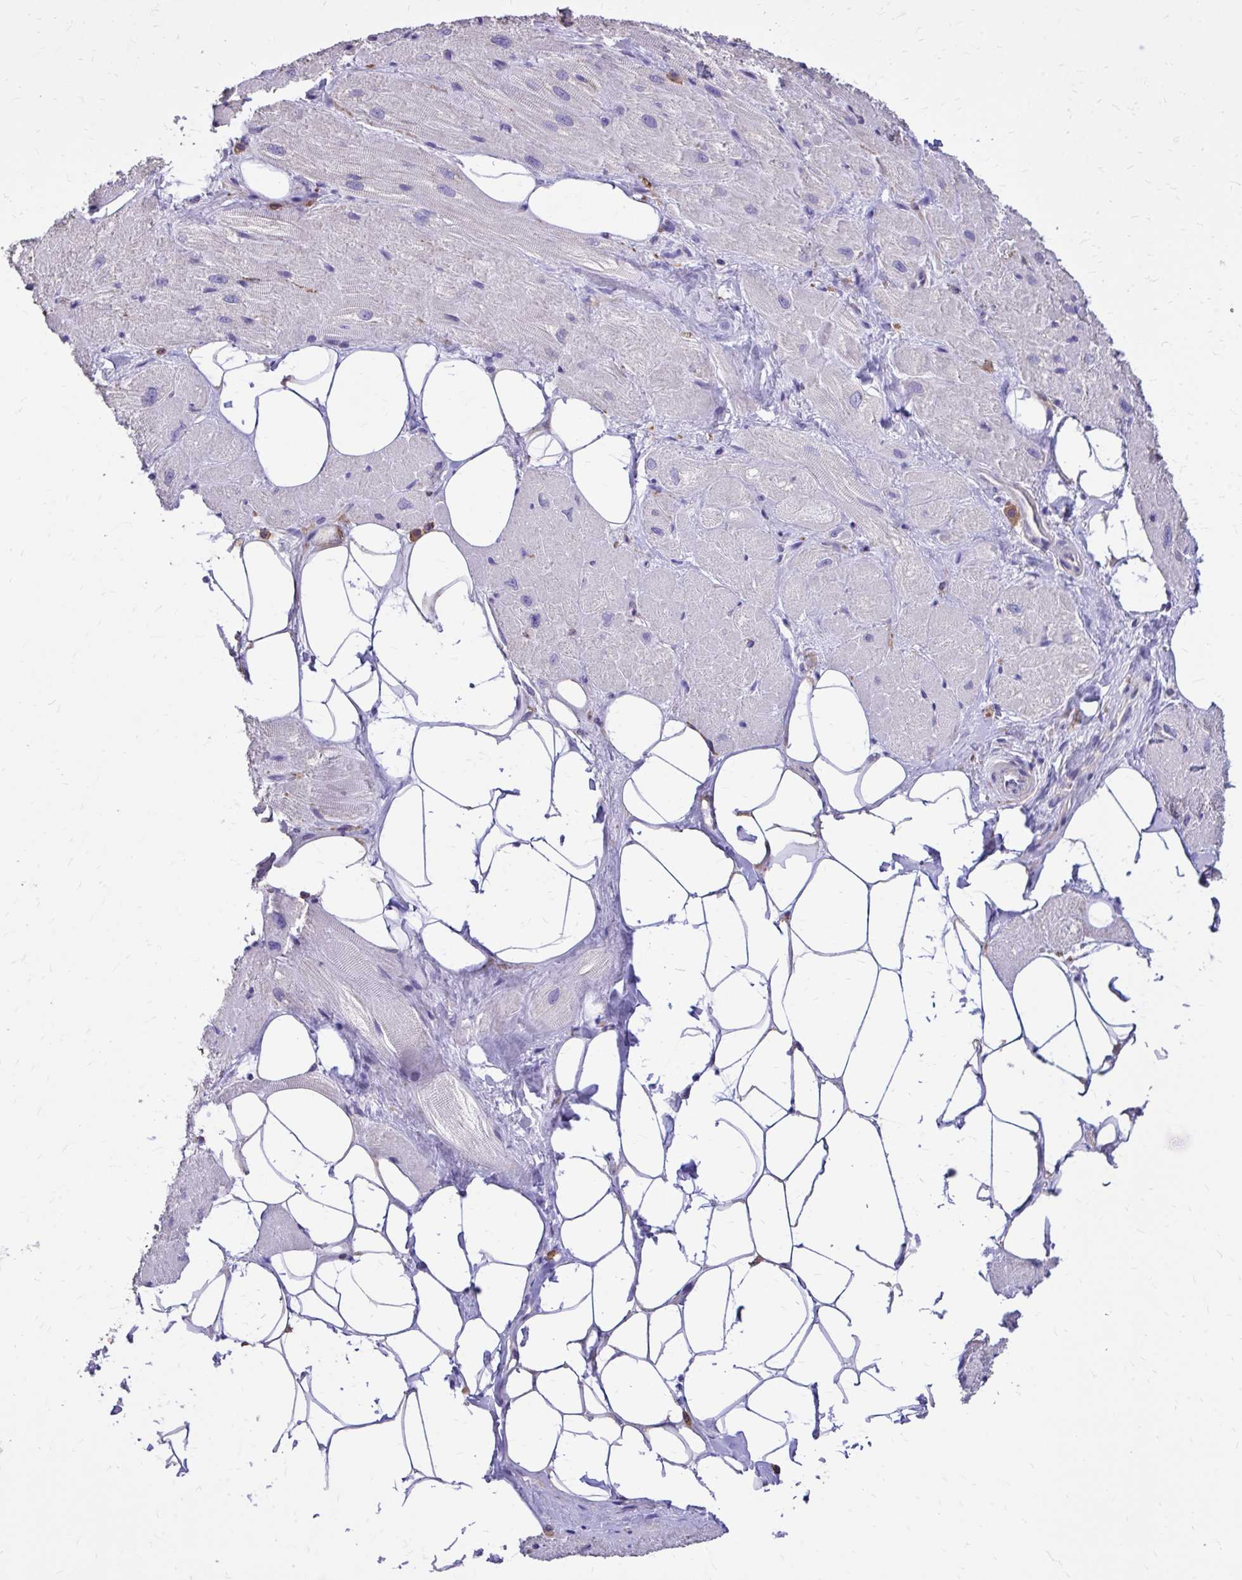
{"staining": {"intensity": "negative", "quantity": "none", "location": "none"}, "tissue": "heart muscle", "cell_type": "Cardiomyocytes", "image_type": "normal", "snomed": [{"axis": "morphology", "description": "Normal tissue, NOS"}, {"axis": "topography", "description": "Heart"}], "caption": "Protein analysis of unremarkable heart muscle displays no significant staining in cardiomyocytes. (DAB IHC, high magnification).", "gene": "EPB41L1", "patient": {"sex": "male", "age": 62}}